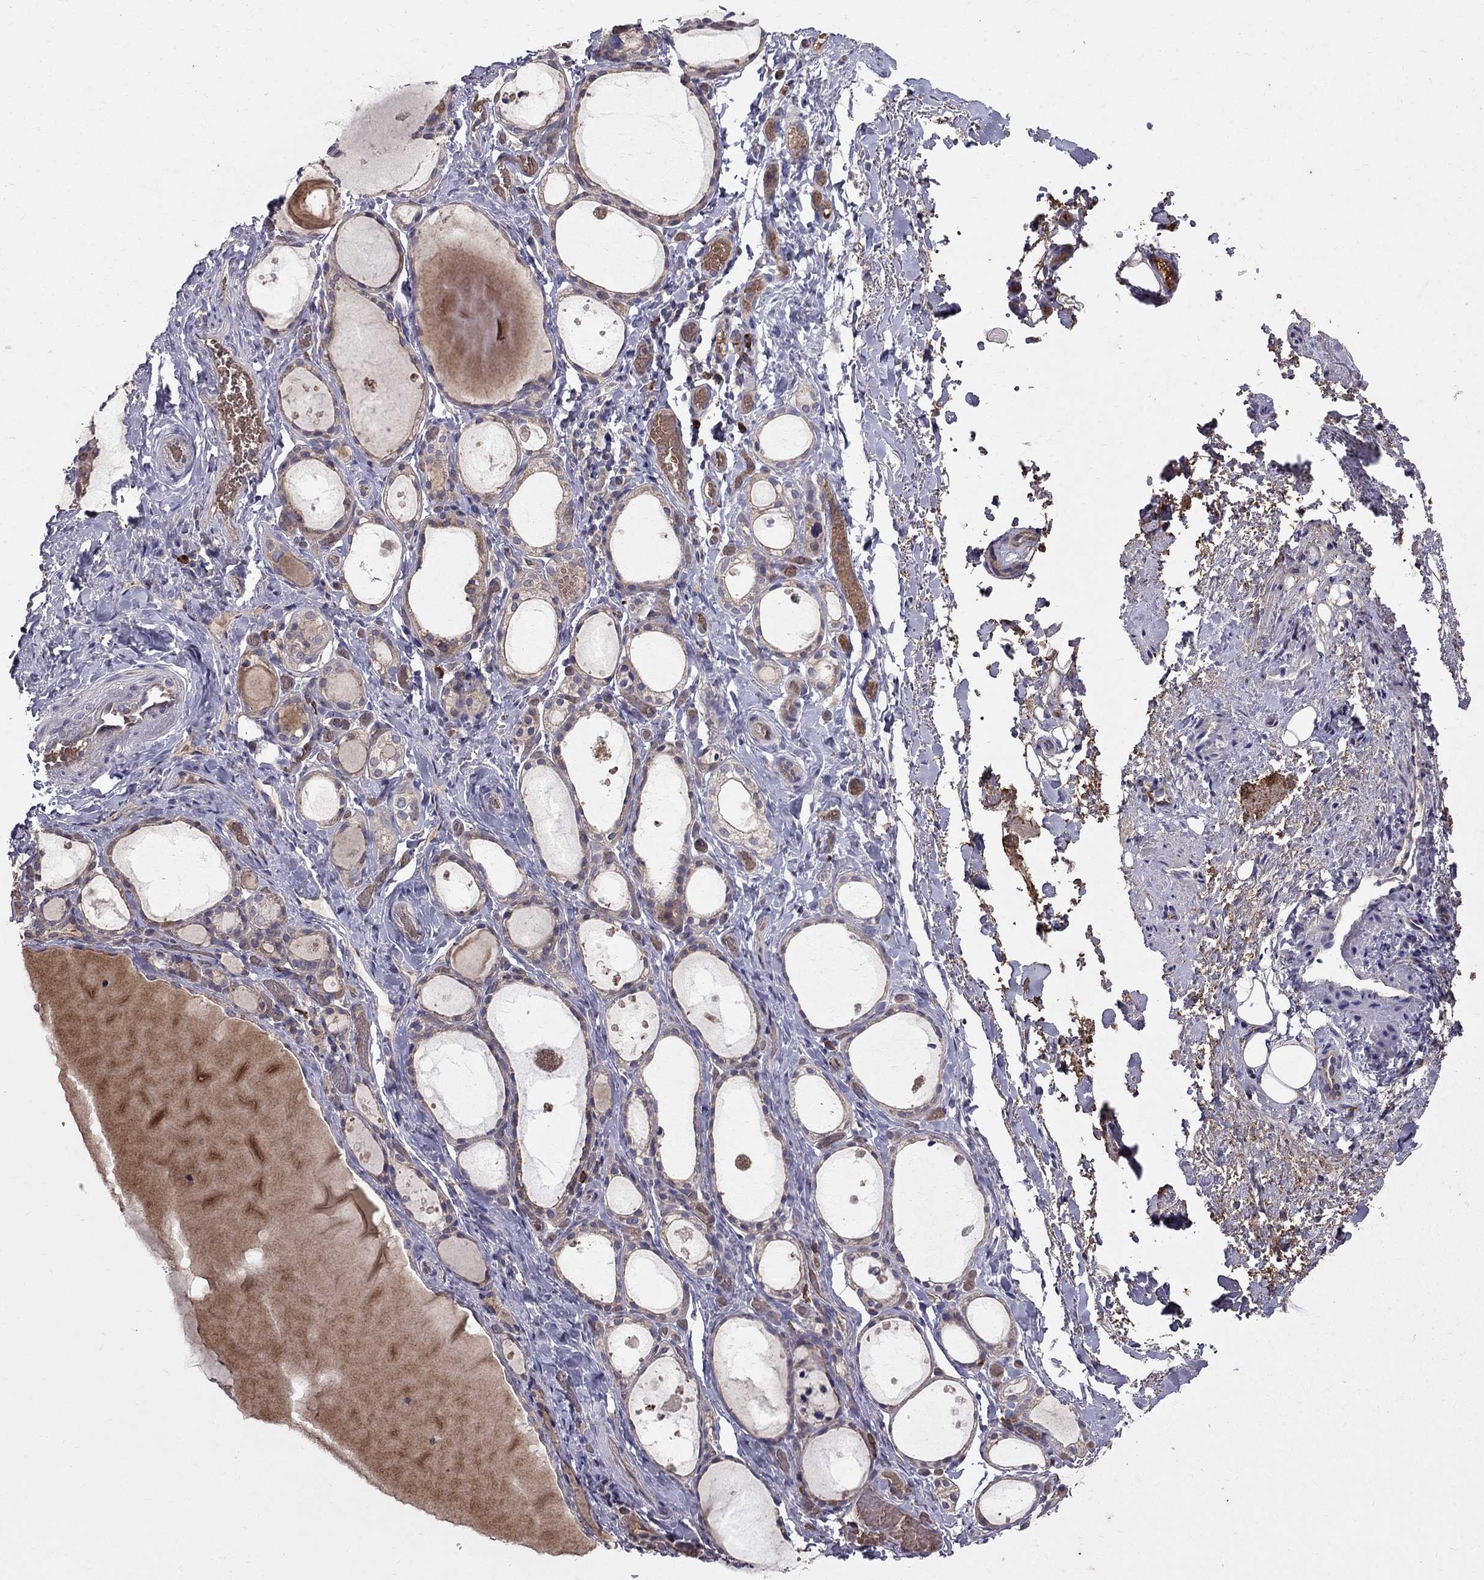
{"staining": {"intensity": "weak", "quantity": "25%-75%", "location": "cytoplasmic/membranous"}, "tissue": "thyroid gland", "cell_type": "Glandular cells", "image_type": "normal", "snomed": [{"axis": "morphology", "description": "Normal tissue, NOS"}, {"axis": "topography", "description": "Thyroid gland"}], "caption": "High-power microscopy captured an immunohistochemistry histopathology image of benign thyroid gland, revealing weak cytoplasmic/membranous staining in about 25%-75% of glandular cells.", "gene": "PIK3CG", "patient": {"sex": "male", "age": 68}}